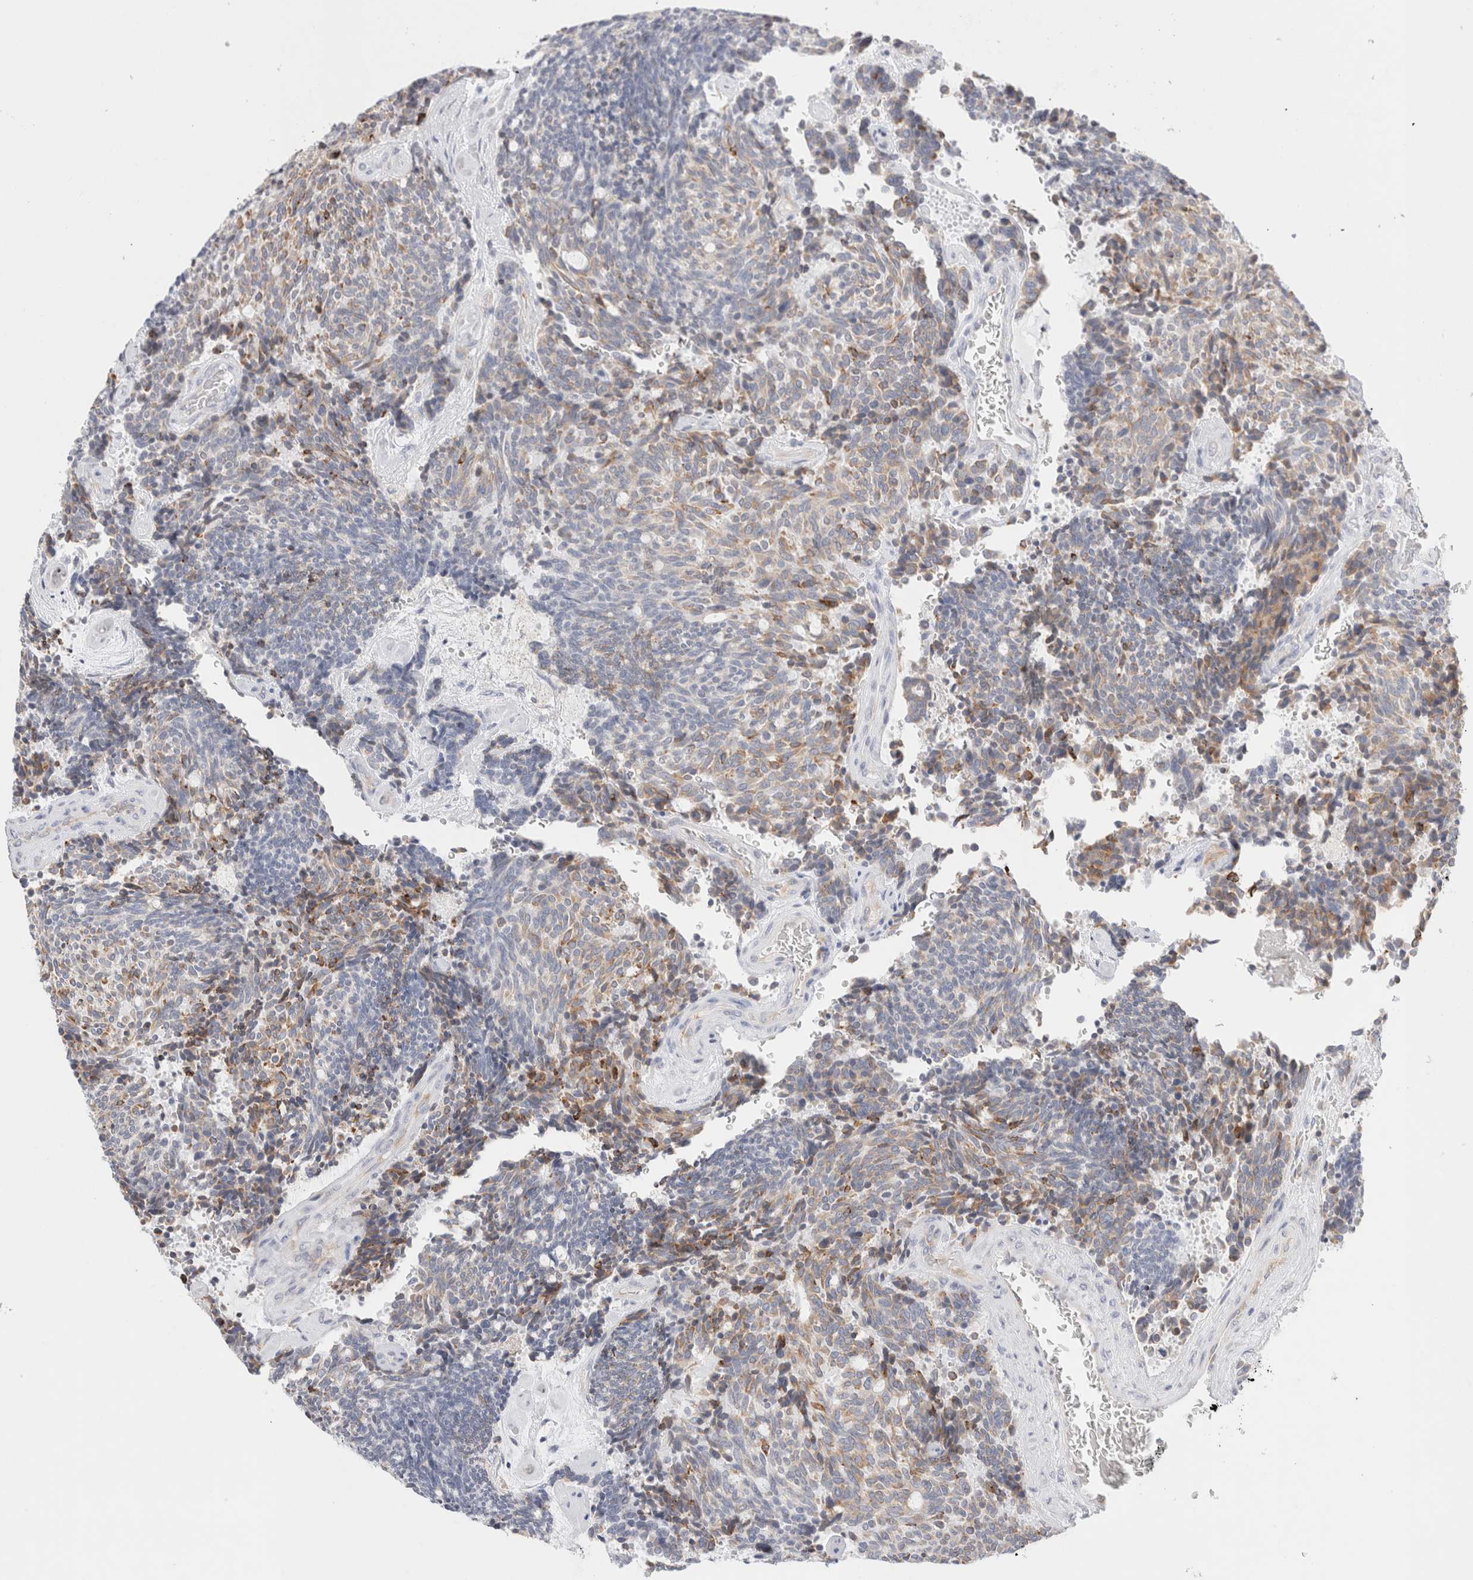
{"staining": {"intensity": "weak", "quantity": "25%-75%", "location": "cytoplasmic/membranous"}, "tissue": "carcinoid", "cell_type": "Tumor cells", "image_type": "cancer", "snomed": [{"axis": "morphology", "description": "Carcinoid, malignant, NOS"}, {"axis": "topography", "description": "Pancreas"}], "caption": "Weak cytoplasmic/membranous protein expression is appreciated in approximately 25%-75% of tumor cells in carcinoid (malignant).", "gene": "CSK", "patient": {"sex": "female", "age": 54}}